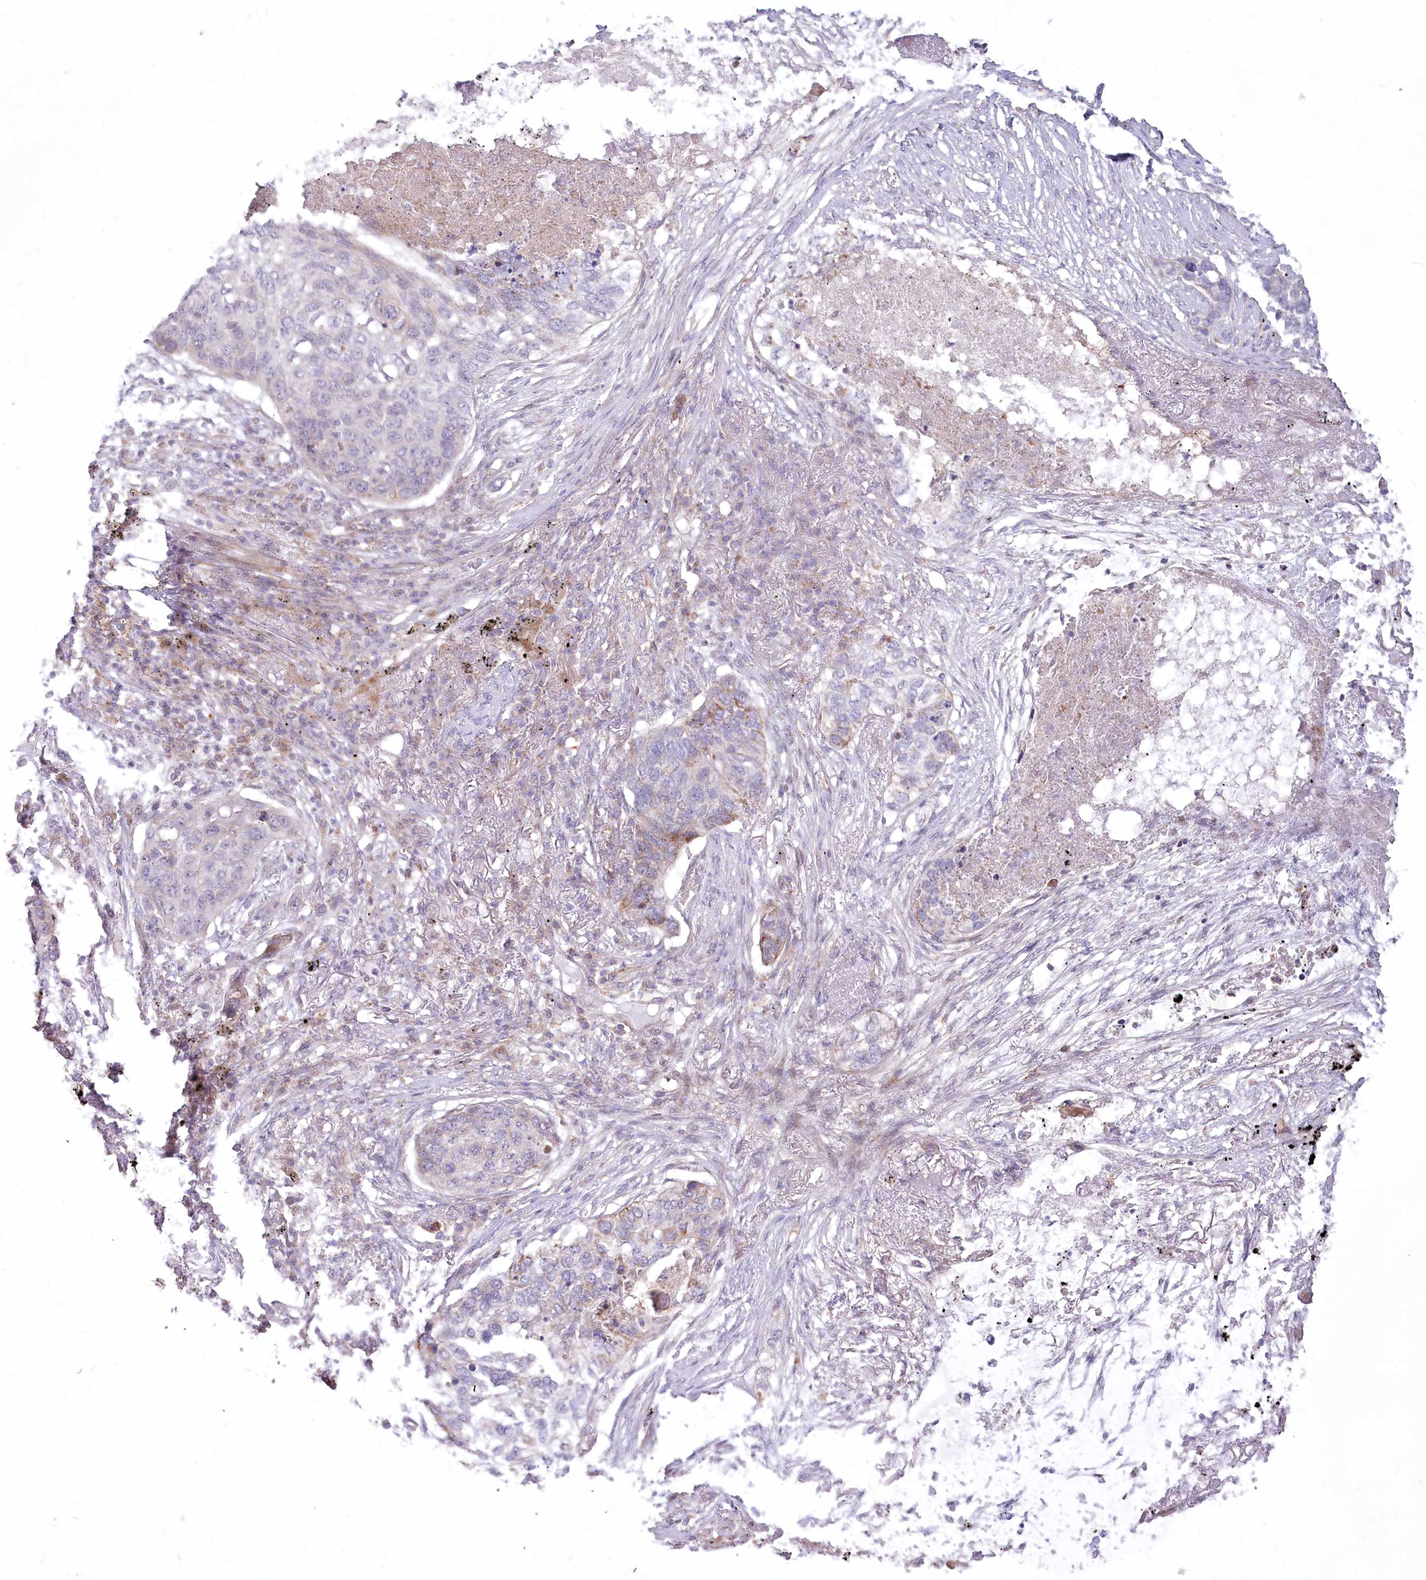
{"staining": {"intensity": "negative", "quantity": "none", "location": "none"}, "tissue": "lung cancer", "cell_type": "Tumor cells", "image_type": "cancer", "snomed": [{"axis": "morphology", "description": "Squamous cell carcinoma, NOS"}, {"axis": "topography", "description": "Lung"}], "caption": "Tumor cells are negative for protein expression in human lung cancer (squamous cell carcinoma). (Stains: DAB (3,3'-diaminobenzidine) immunohistochemistry (IHC) with hematoxylin counter stain, Microscopy: brightfield microscopy at high magnification).", "gene": "MTG1", "patient": {"sex": "female", "age": 63}}